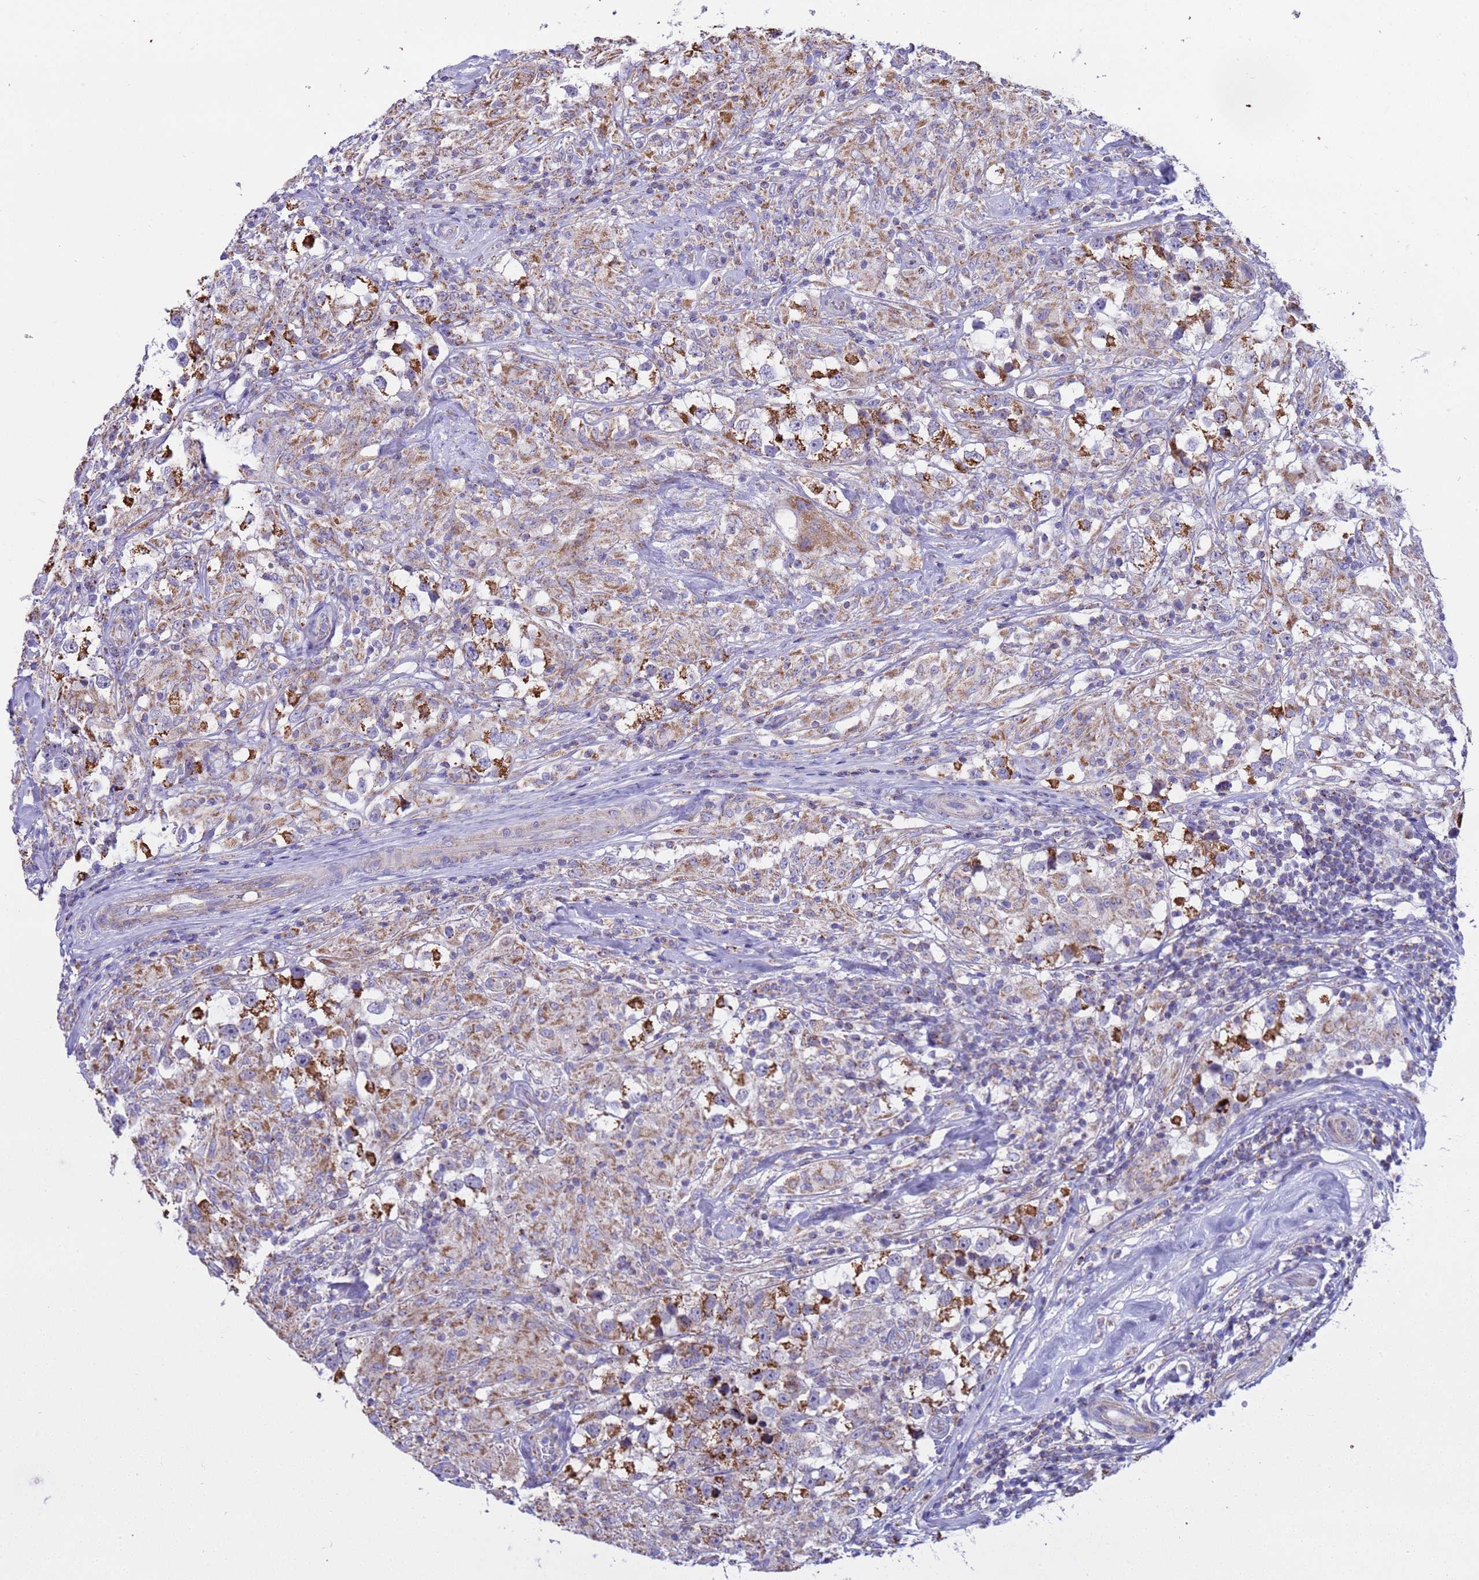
{"staining": {"intensity": "strong", "quantity": "25%-75%", "location": "cytoplasmic/membranous"}, "tissue": "testis cancer", "cell_type": "Tumor cells", "image_type": "cancer", "snomed": [{"axis": "morphology", "description": "Seminoma, NOS"}, {"axis": "topography", "description": "Testis"}], "caption": "The image displays a brown stain indicating the presence of a protein in the cytoplasmic/membranous of tumor cells in seminoma (testis). (Brightfield microscopy of DAB IHC at high magnification).", "gene": "RNF165", "patient": {"sex": "male", "age": 46}}